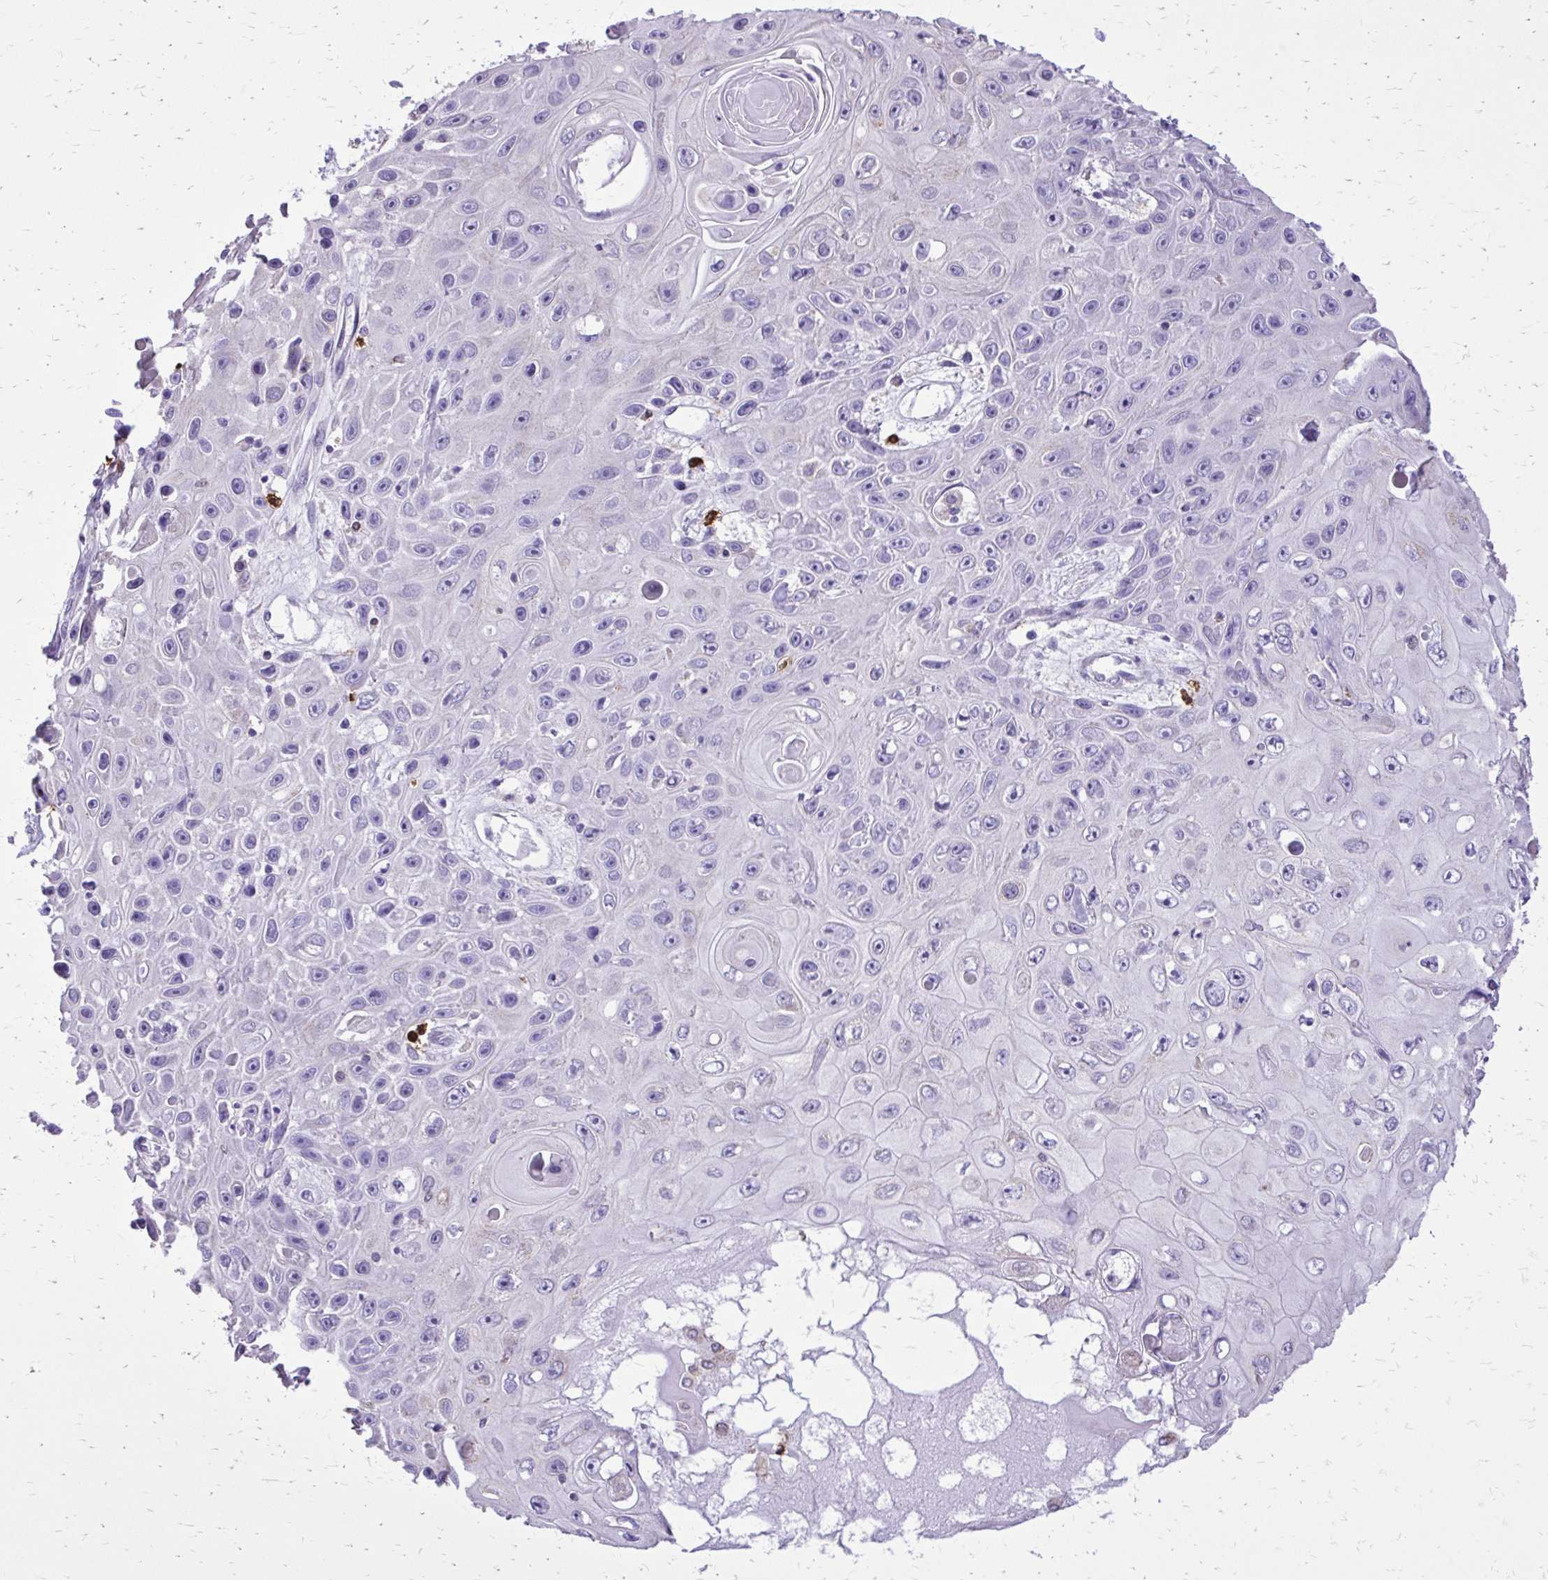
{"staining": {"intensity": "negative", "quantity": "none", "location": "none"}, "tissue": "skin cancer", "cell_type": "Tumor cells", "image_type": "cancer", "snomed": [{"axis": "morphology", "description": "Squamous cell carcinoma, NOS"}, {"axis": "topography", "description": "Skin"}], "caption": "DAB (3,3'-diaminobenzidine) immunohistochemical staining of human skin squamous cell carcinoma exhibits no significant staining in tumor cells. (DAB (3,3'-diaminobenzidine) immunohistochemistry with hematoxylin counter stain).", "gene": "CAT", "patient": {"sex": "male", "age": 82}}